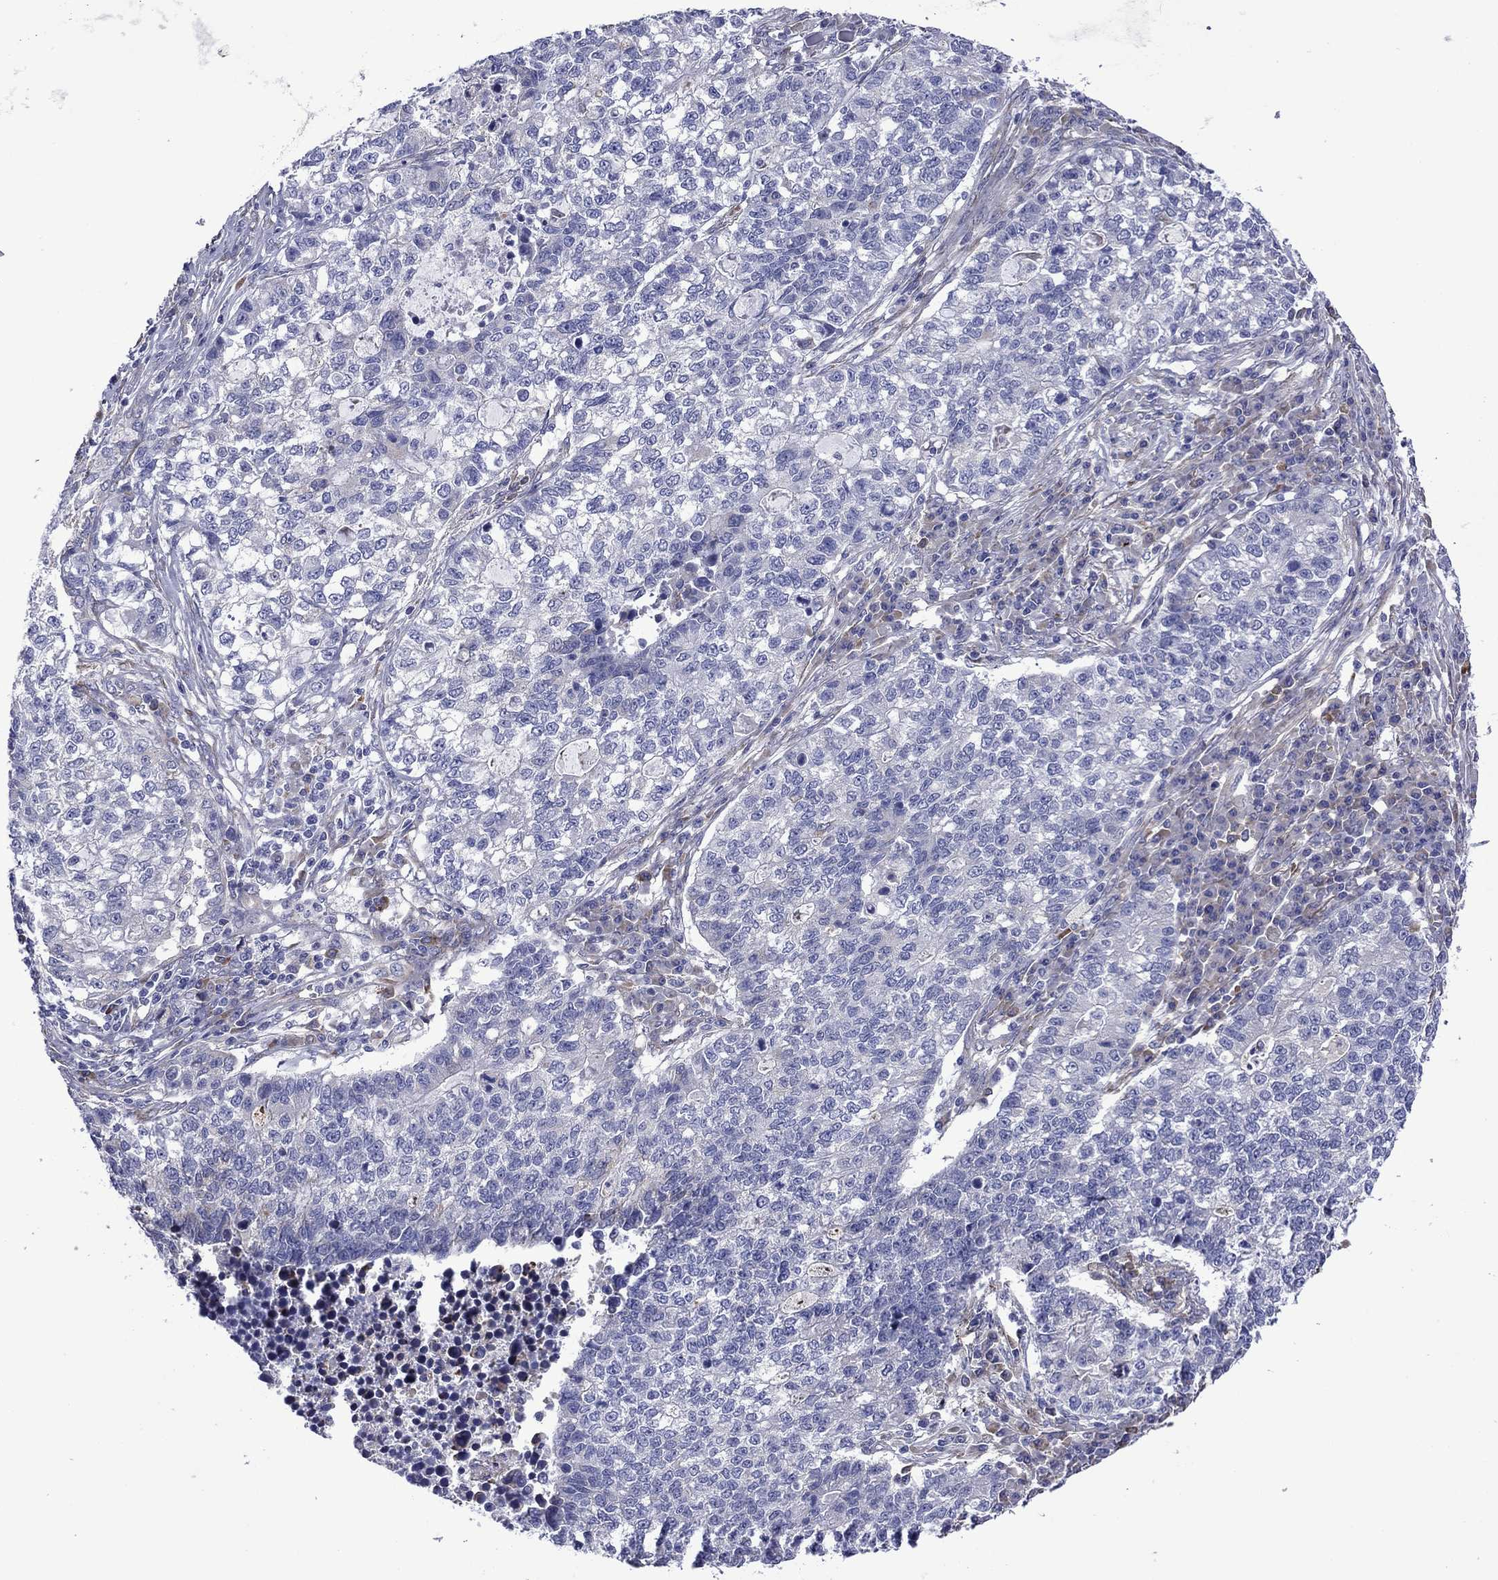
{"staining": {"intensity": "negative", "quantity": "none", "location": "none"}, "tissue": "lung cancer", "cell_type": "Tumor cells", "image_type": "cancer", "snomed": [{"axis": "morphology", "description": "Adenocarcinoma, NOS"}, {"axis": "topography", "description": "Lung"}], "caption": "Immunohistochemistry of lung cancer (adenocarcinoma) displays no staining in tumor cells.", "gene": "HSPG2", "patient": {"sex": "male", "age": 57}}